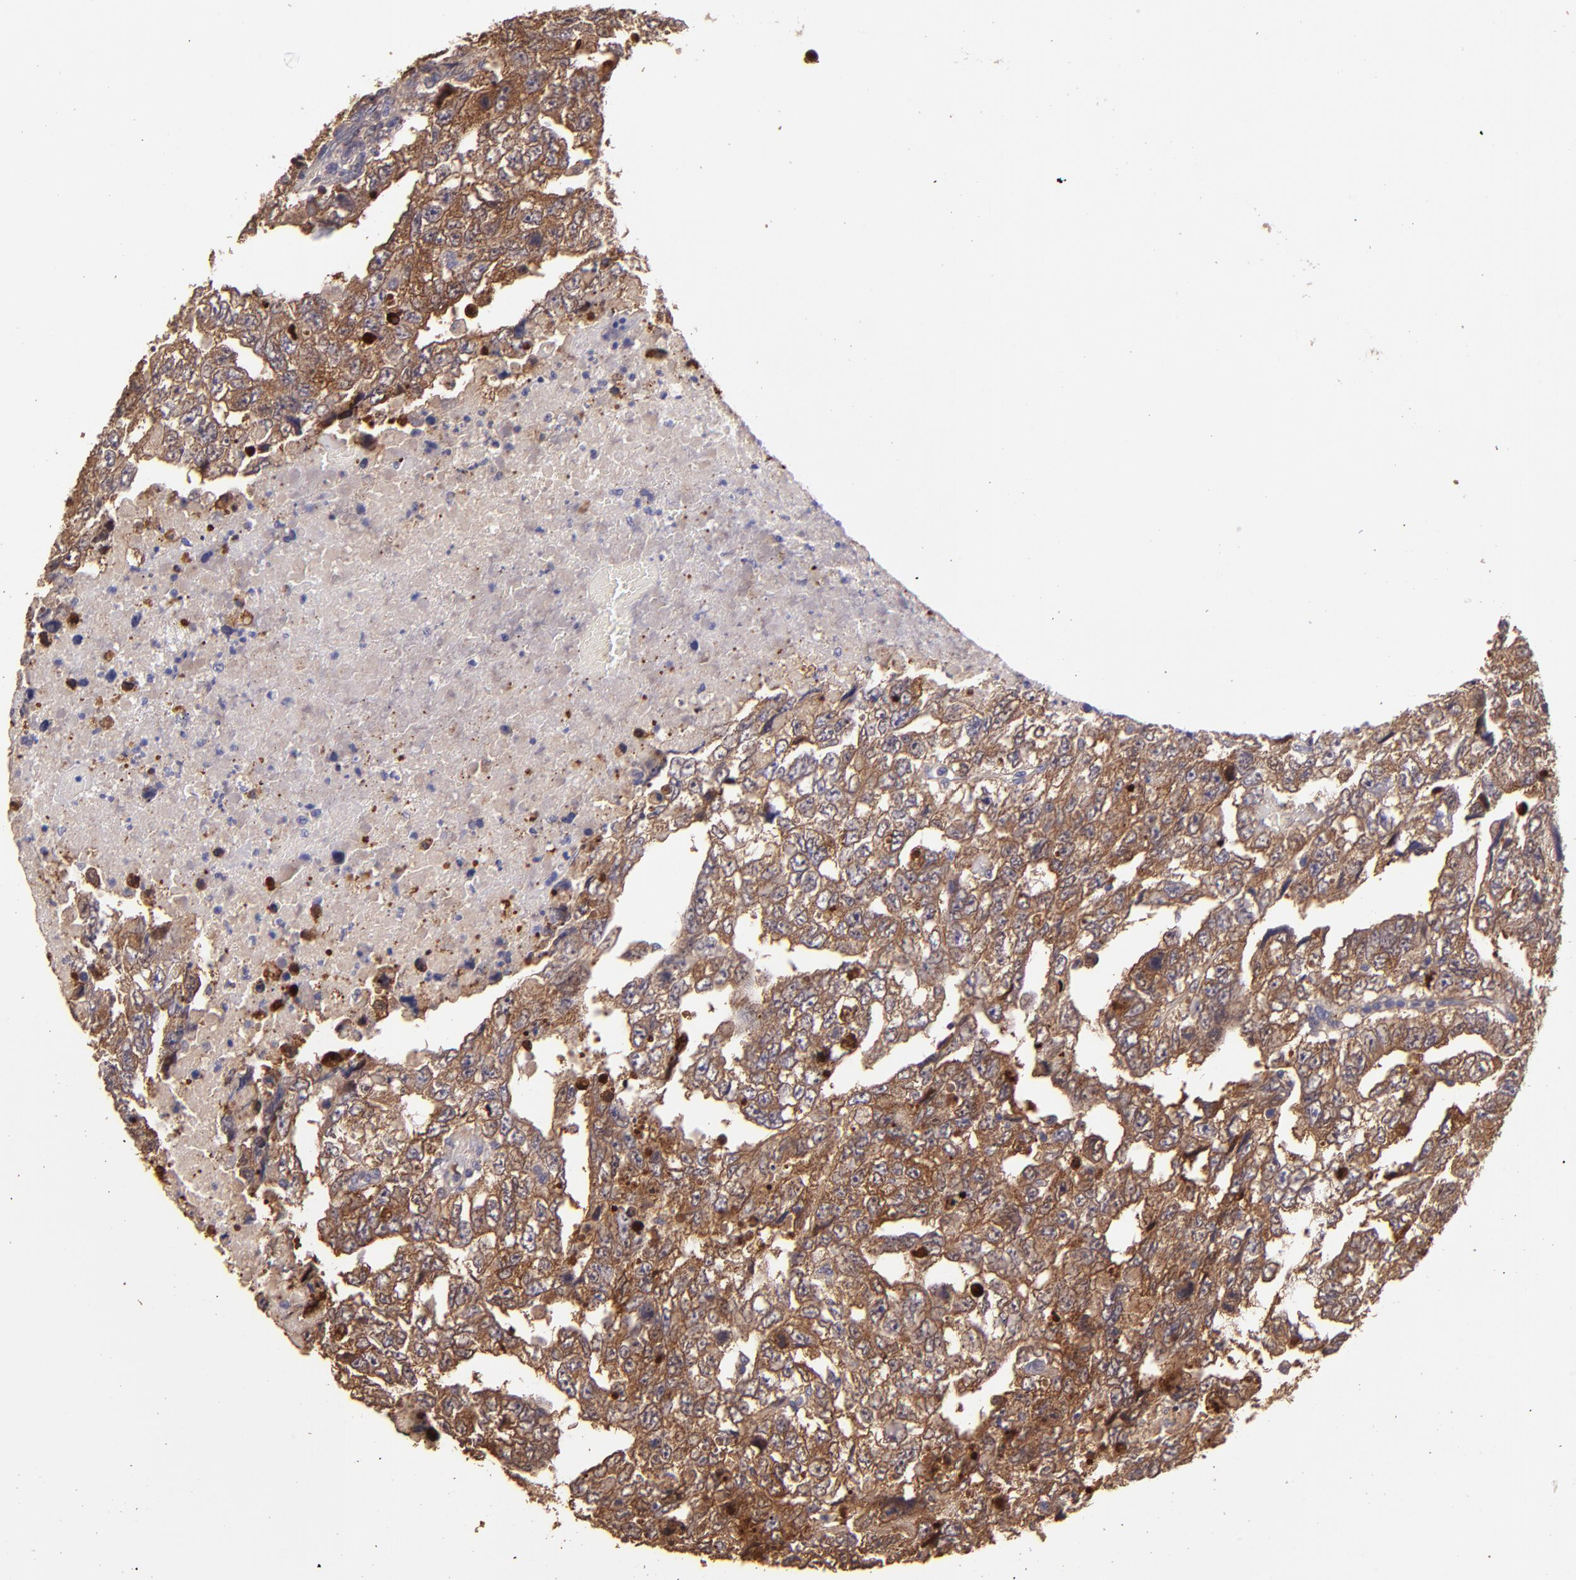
{"staining": {"intensity": "strong", "quantity": ">75%", "location": "cytoplasmic/membranous"}, "tissue": "testis cancer", "cell_type": "Tumor cells", "image_type": "cancer", "snomed": [{"axis": "morphology", "description": "Carcinoma, Embryonal, NOS"}, {"axis": "topography", "description": "Testis"}], "caption": "An immunohistochemistry micrograph of neoplastic tissue is shown. Protein staining in brown labels strong cytoplasmic/membranous positivity in testis cancer (embryonal carcinoma) within tumor cells.", "gene": "PAPPA", "patient": {"sex": "male", "age": 36}}